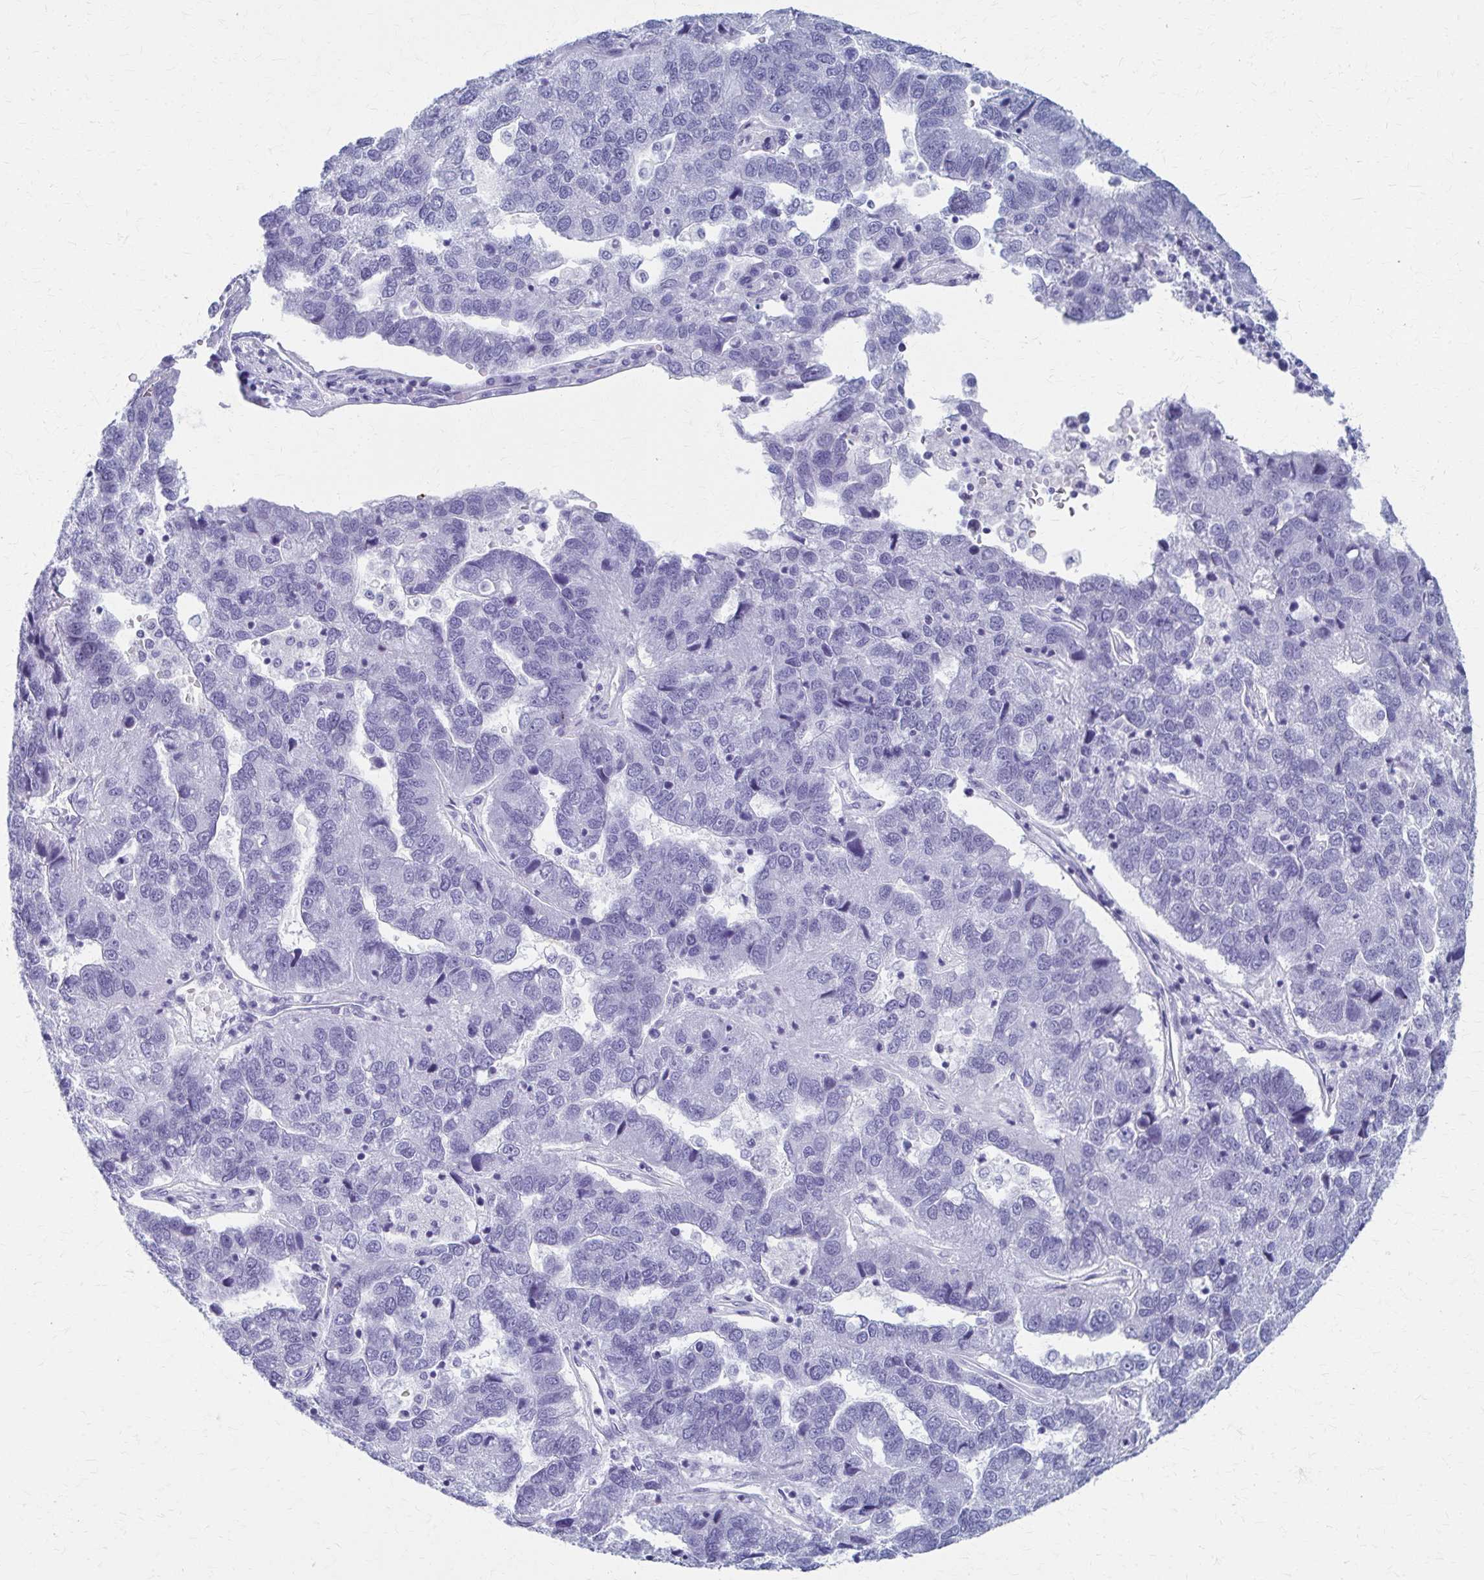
{"staining": {"intensity": "negative", "quantity": "none", "location": "none"}, "tissue": "pancreatic cancer", "cell_type": "Tumor cells", "image_type": "cancer", "snomed": [{"axis": "morphology", "description": "Adenocarcinoma, NOS"}, {"axis": "topography", "description": "Pancreas"}], "caption": "This is a micrograph of IHC staining of adenocarcinoma (pancreatic), which shows no expression in tumor cells. Nuclei are stained in blue.", "gene": "CELF5", "patient": {"sex": "female", "age": 61}}